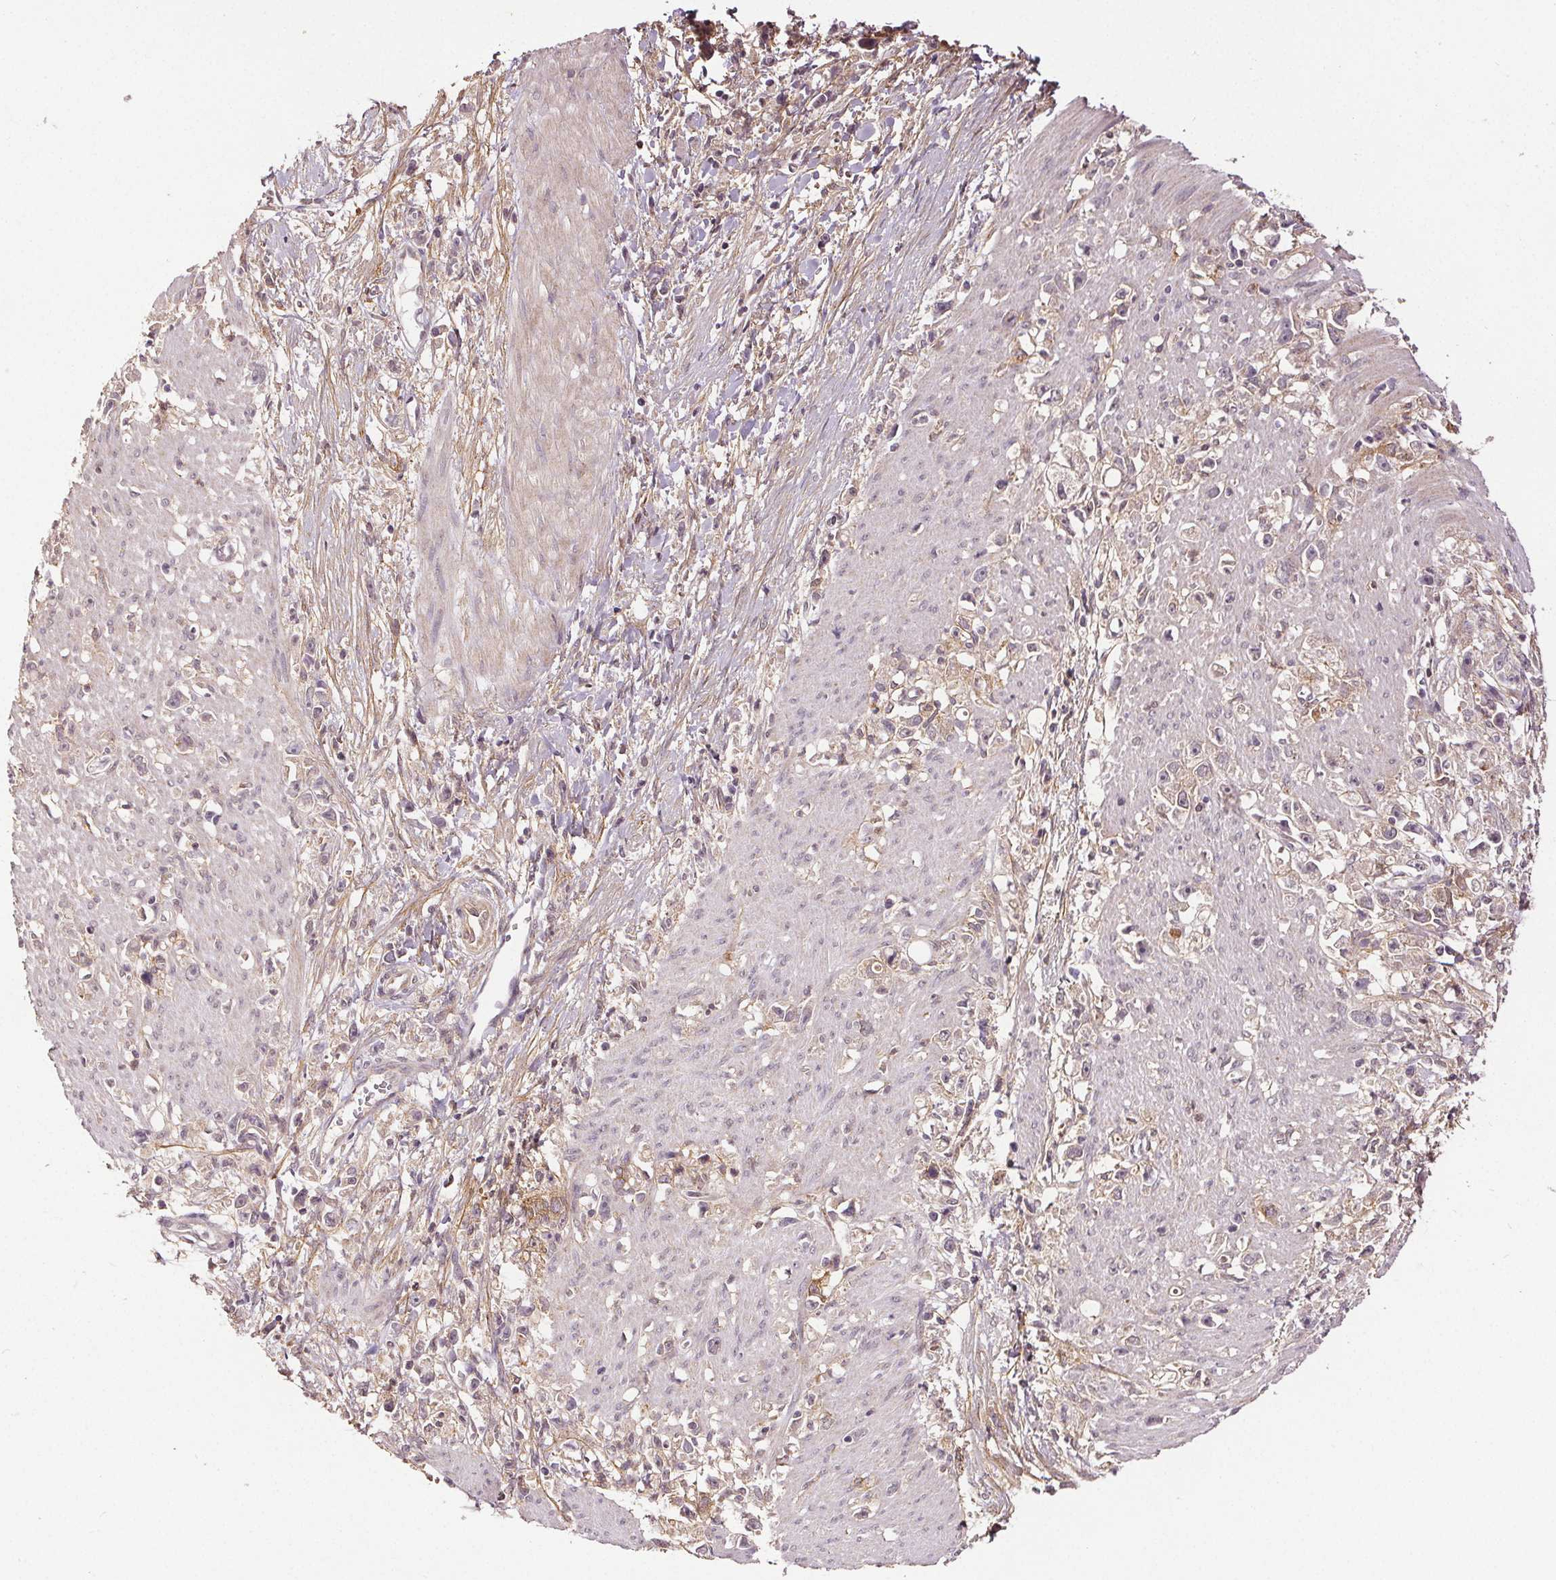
{"staining": {"intensity": "weak", "quantity": "<25%", "location": "cytoplasmic/membranous"}, "tissue": "stomach cancer", "cell_type": "Tumor cells", "image_type": "cancer", "snomed": [{"axis": "morphology", "description": "Adenocarcinoma, NOS"}, {"axis": "topography", "description": "Stomach"}], "caption": "Stomach cancer was stained to show a protein in brown. There is no significant positivity in tumor cells. The staining was performed using DAB (3,3'-diaminobenzidine) to visualize the protein expression in brown, while the nuclei were stained in blue with hematoxylin (Magnification: 20x).", "gene": "EPHB3", "patient": {"sex": "female", "age": 59}}